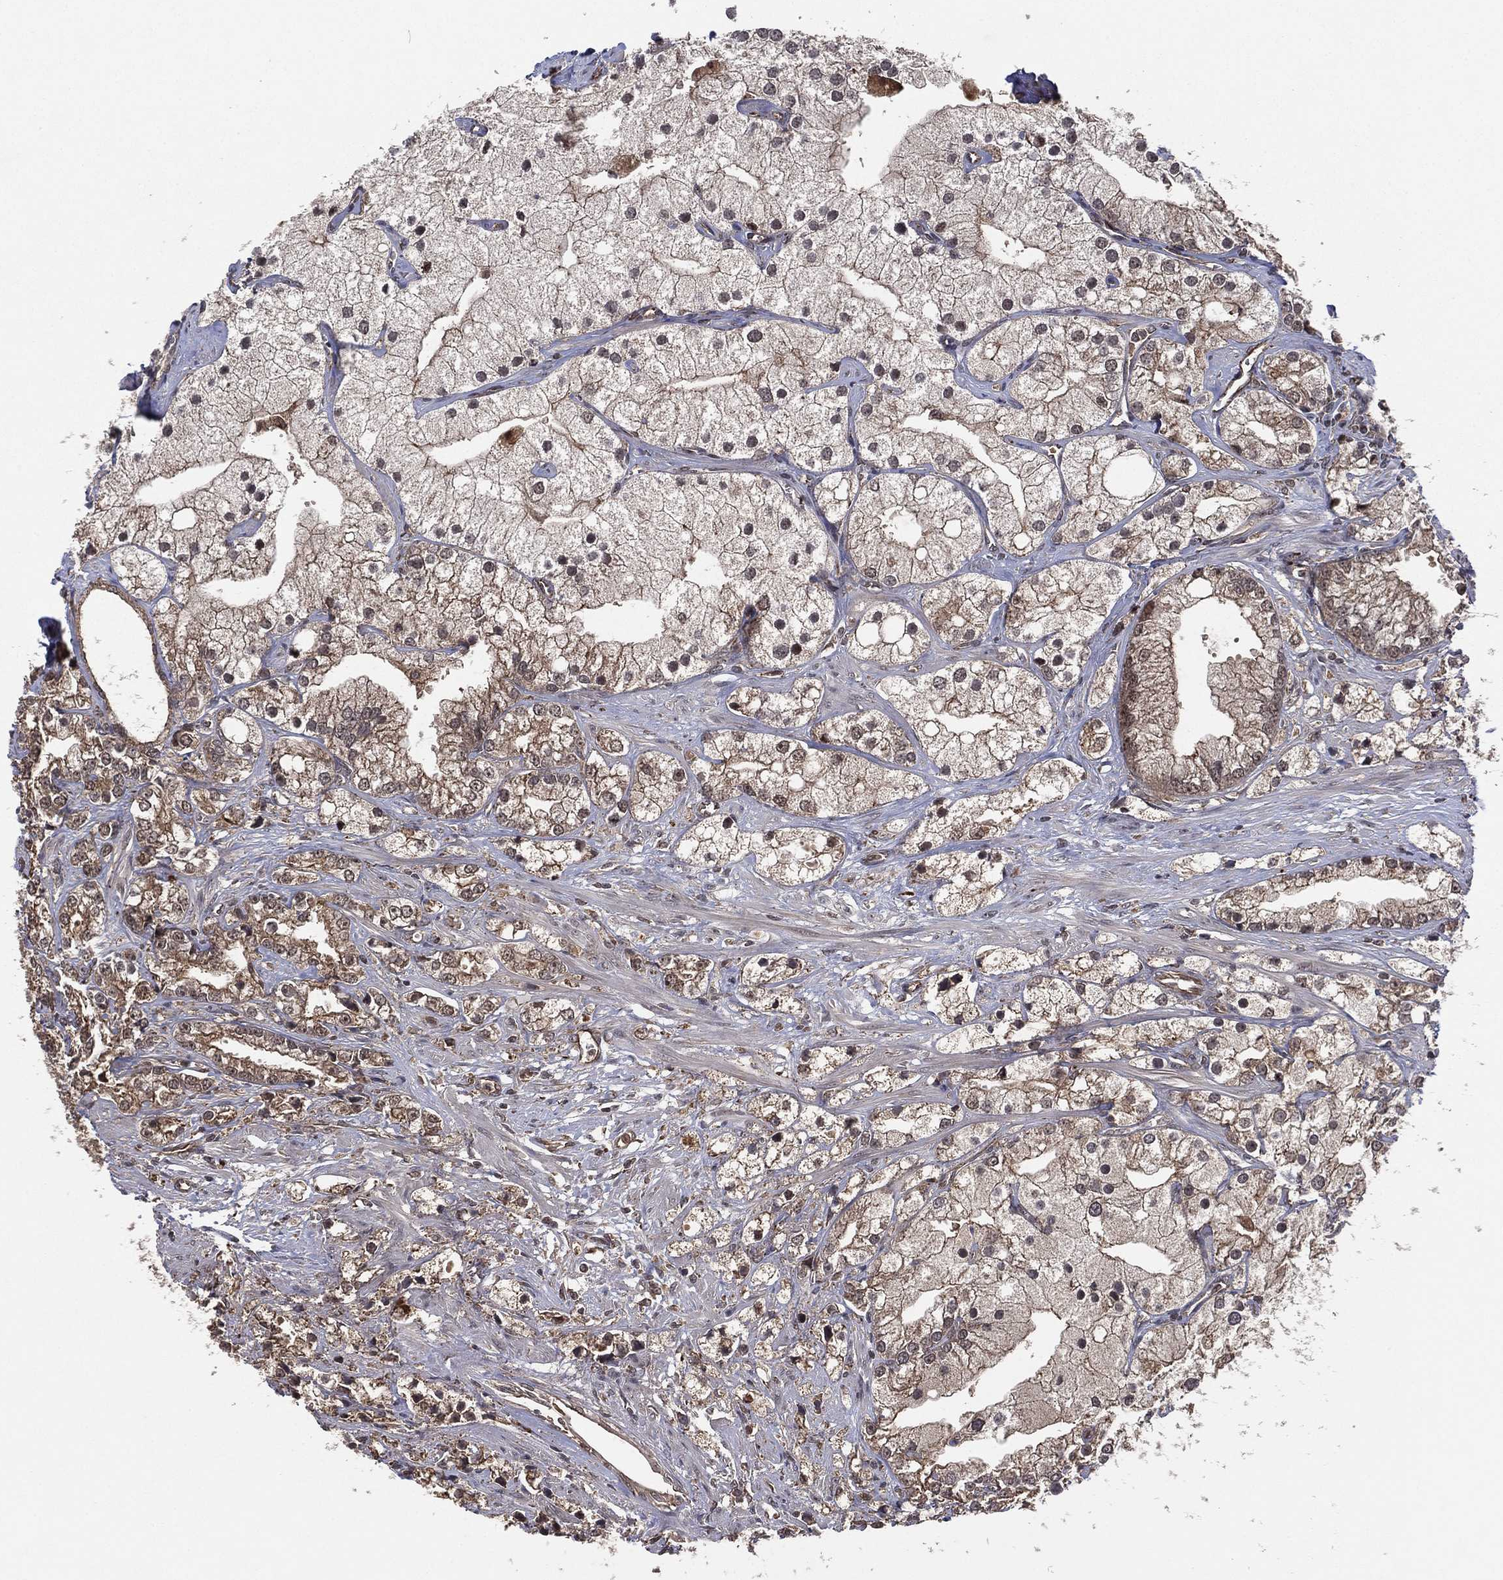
{"staining": {"intensity": "weak", "quantity": ">75%", "location": "cytoplasmic/membranous"}, "tissue": "prostate cancer", "cell_type": "Tumor cells", "image_type": "cancer", "snomed": [{"axis": "morphology", "description": "Adenocarcinoma, NOS"}, {"axis": "topography", "description": "Prostate and seminal vesicle, NOS"}, {"axis": "topography", "description": "Prostate"}], "caption": "Weak cytoplasmic/membranous protein staining is present in about >75% of tumor cells in prostate adenocarcinoma.", "gene": "ATG4B", "patient": {"sex": "male", "age": 79}}